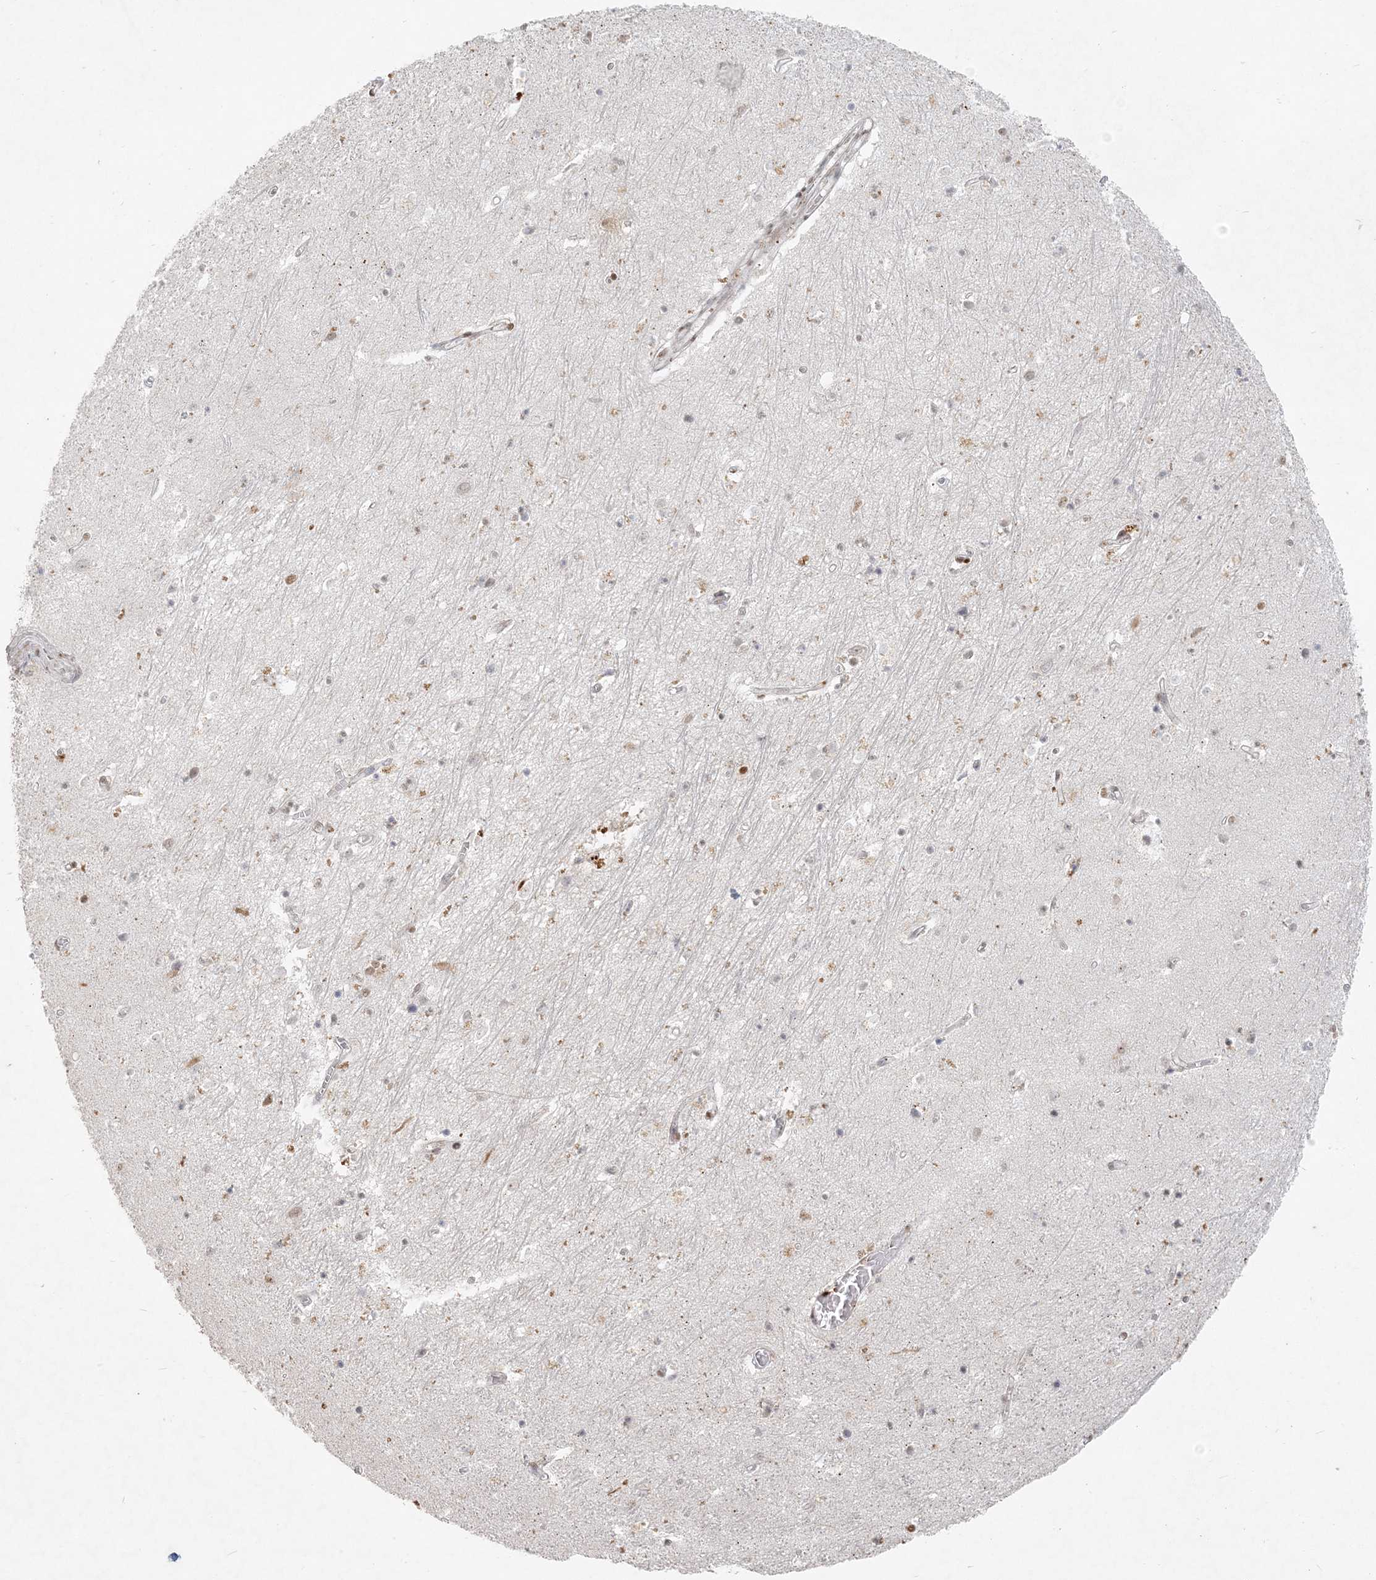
{"staining": {"intensity": "negative", "quantity": "none", "location": "none"}, "tissue": "hippocampus", "cell_type": "Glial cells", "image_type": "normal", "snomed": [{"axis": "morphology", "description": "Normal tissue, NOS"}, {"axis": "topography", "description": "Hippocampus"}], "caption": "This is an immunohistochemistry (IHC) micrograph of unremarkable hippocampus. There is no expression in glial cells.", "gene": "BAZ1B", "patient": {"sex": "female", "age": 64}}